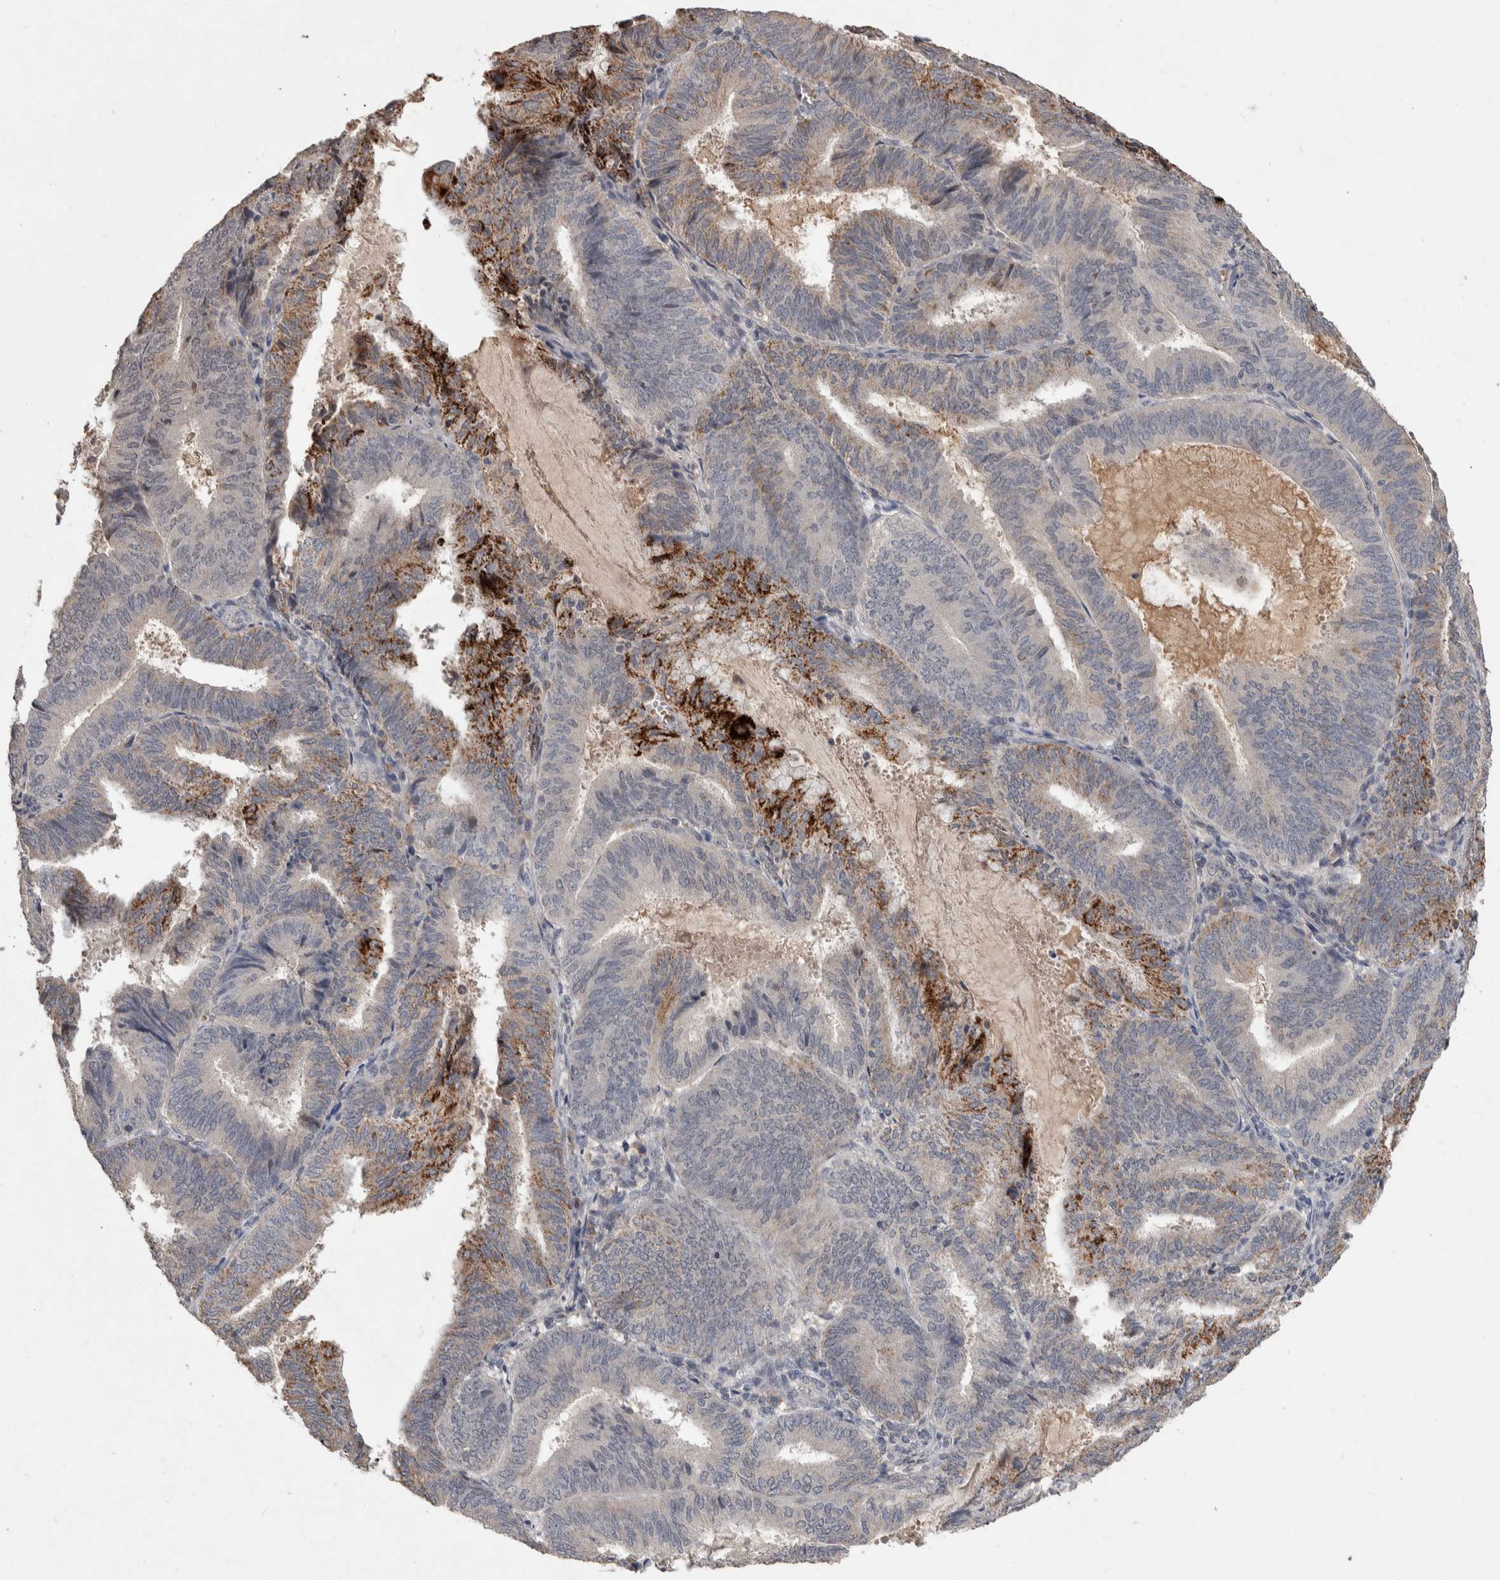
{"staining": {"intensity": "moderate", "quantity": "<25%", "location": "cytoplasmic/membranous"}, "tissue": "endometrial cancer", "cell_type": "Tumor cells", "image_type": "cancer", "snomed": [{"axis": "morphology", "description": "Adenocarcinoma, NOS"}, {"axis": "topography", "description": "Endometrium"}], "caption": "DAB immunohistochemical staining of human endometrial adenocarcinoma demonstrates moderate cytoplasmic/membranous protein expression in about <25% of tumor cells. (DAB (3,3'-diaminobenzidine) IHC, brown staining for protein, blue staining for nuclei).", "gene": "CHRM3", "patient": {"sex": "female", "age": 81}}